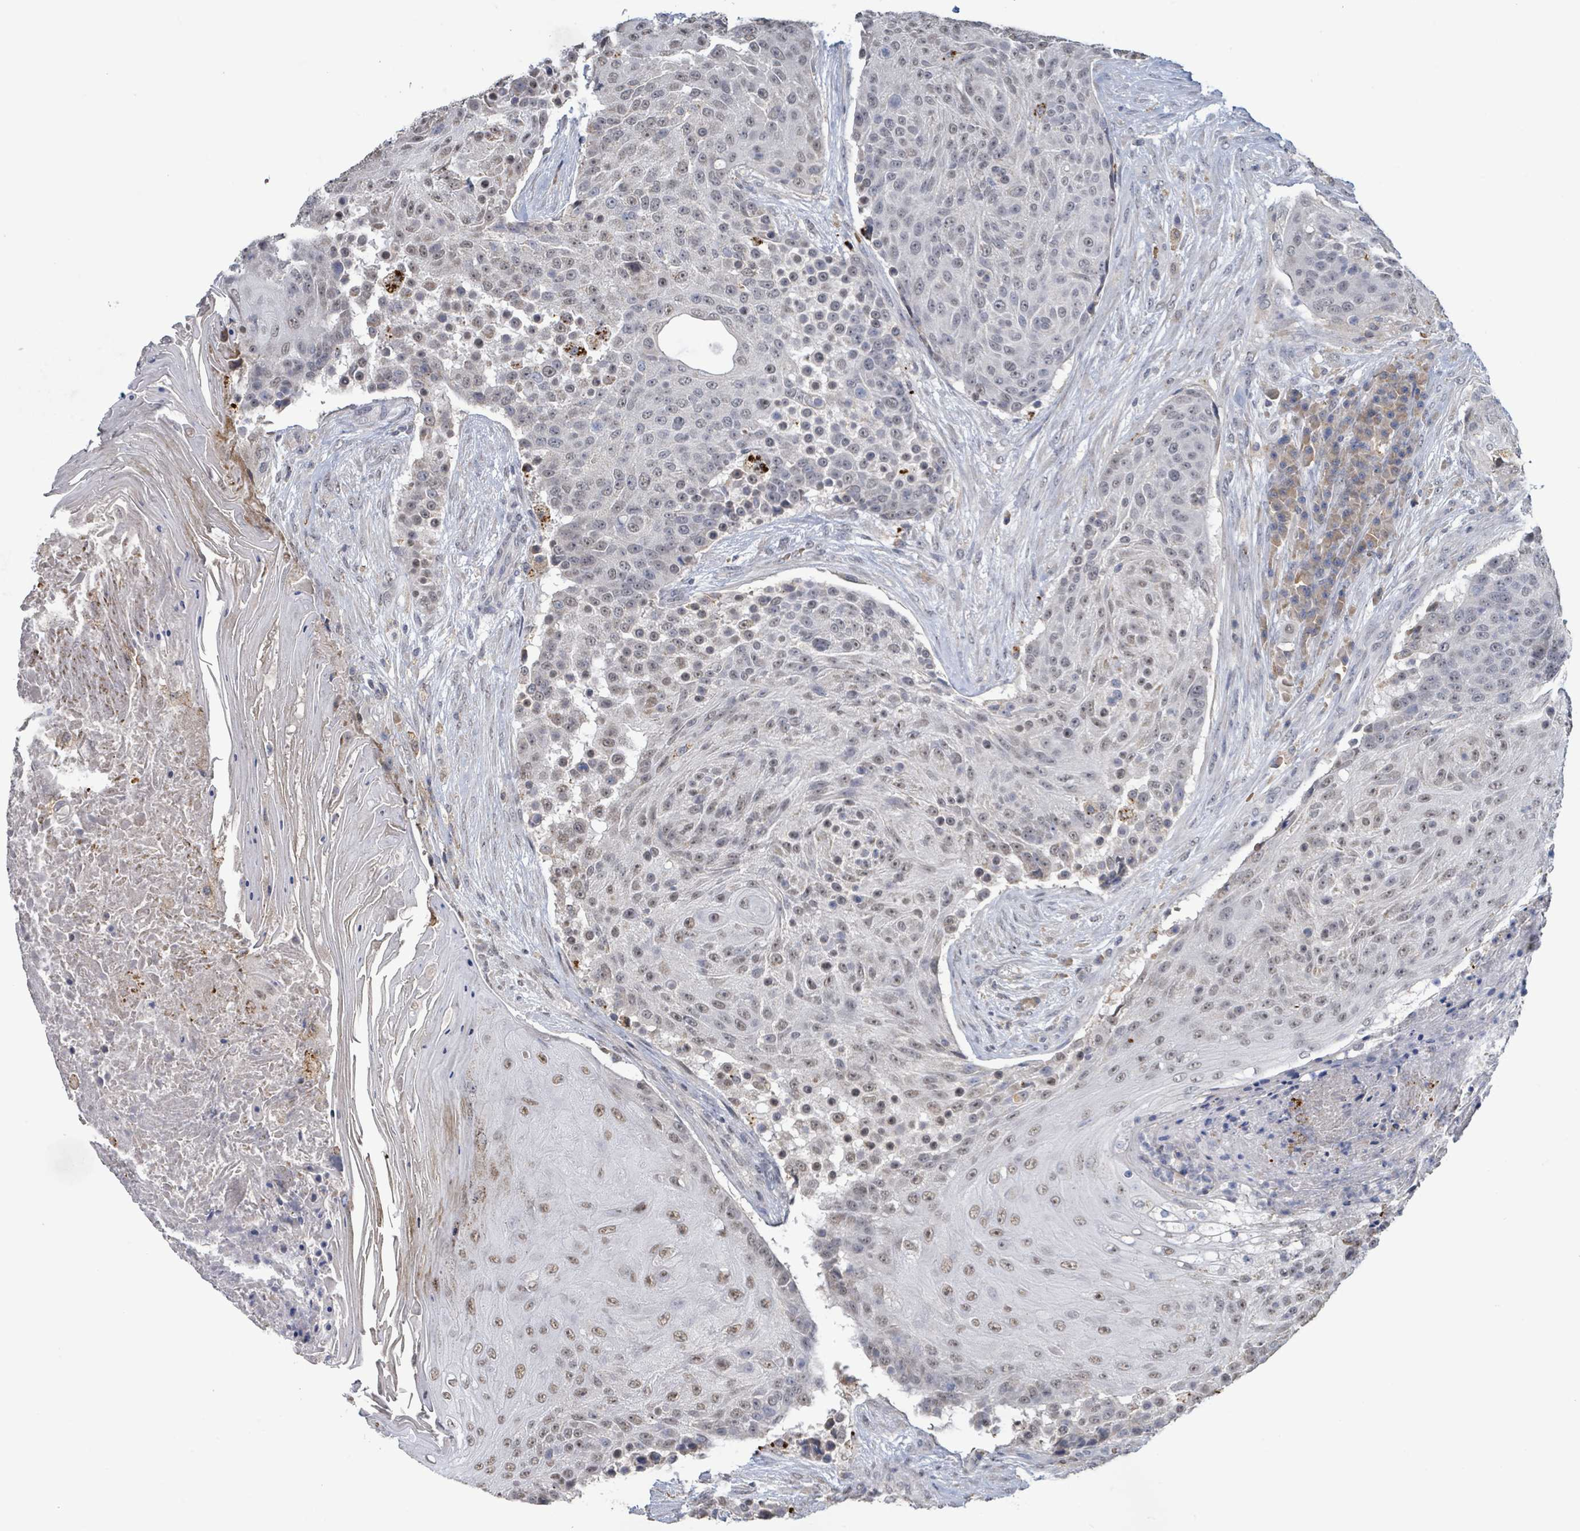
{"staining": {"intensity": "weak", "quantity": "25%-75%", "location": "nuclear"}, "tissue": "urothelial cancer", "cell_type": "Tumor cells", "image_type": "cancer", "snomed": [{"axis": "morphology", "description": "Urothelial carcinoma, High grade"}, {"axis": "topography", "description": "Urinary bladder"}], "caption": "Weak nuclear staining for a protein is seen in about 25%-75% of tumor cells of high-grade urothelial carcinoma using immunohistochemistry (IHC).", "gene": "SEBOX", "patient": {"sex": "female", "age": 63}}